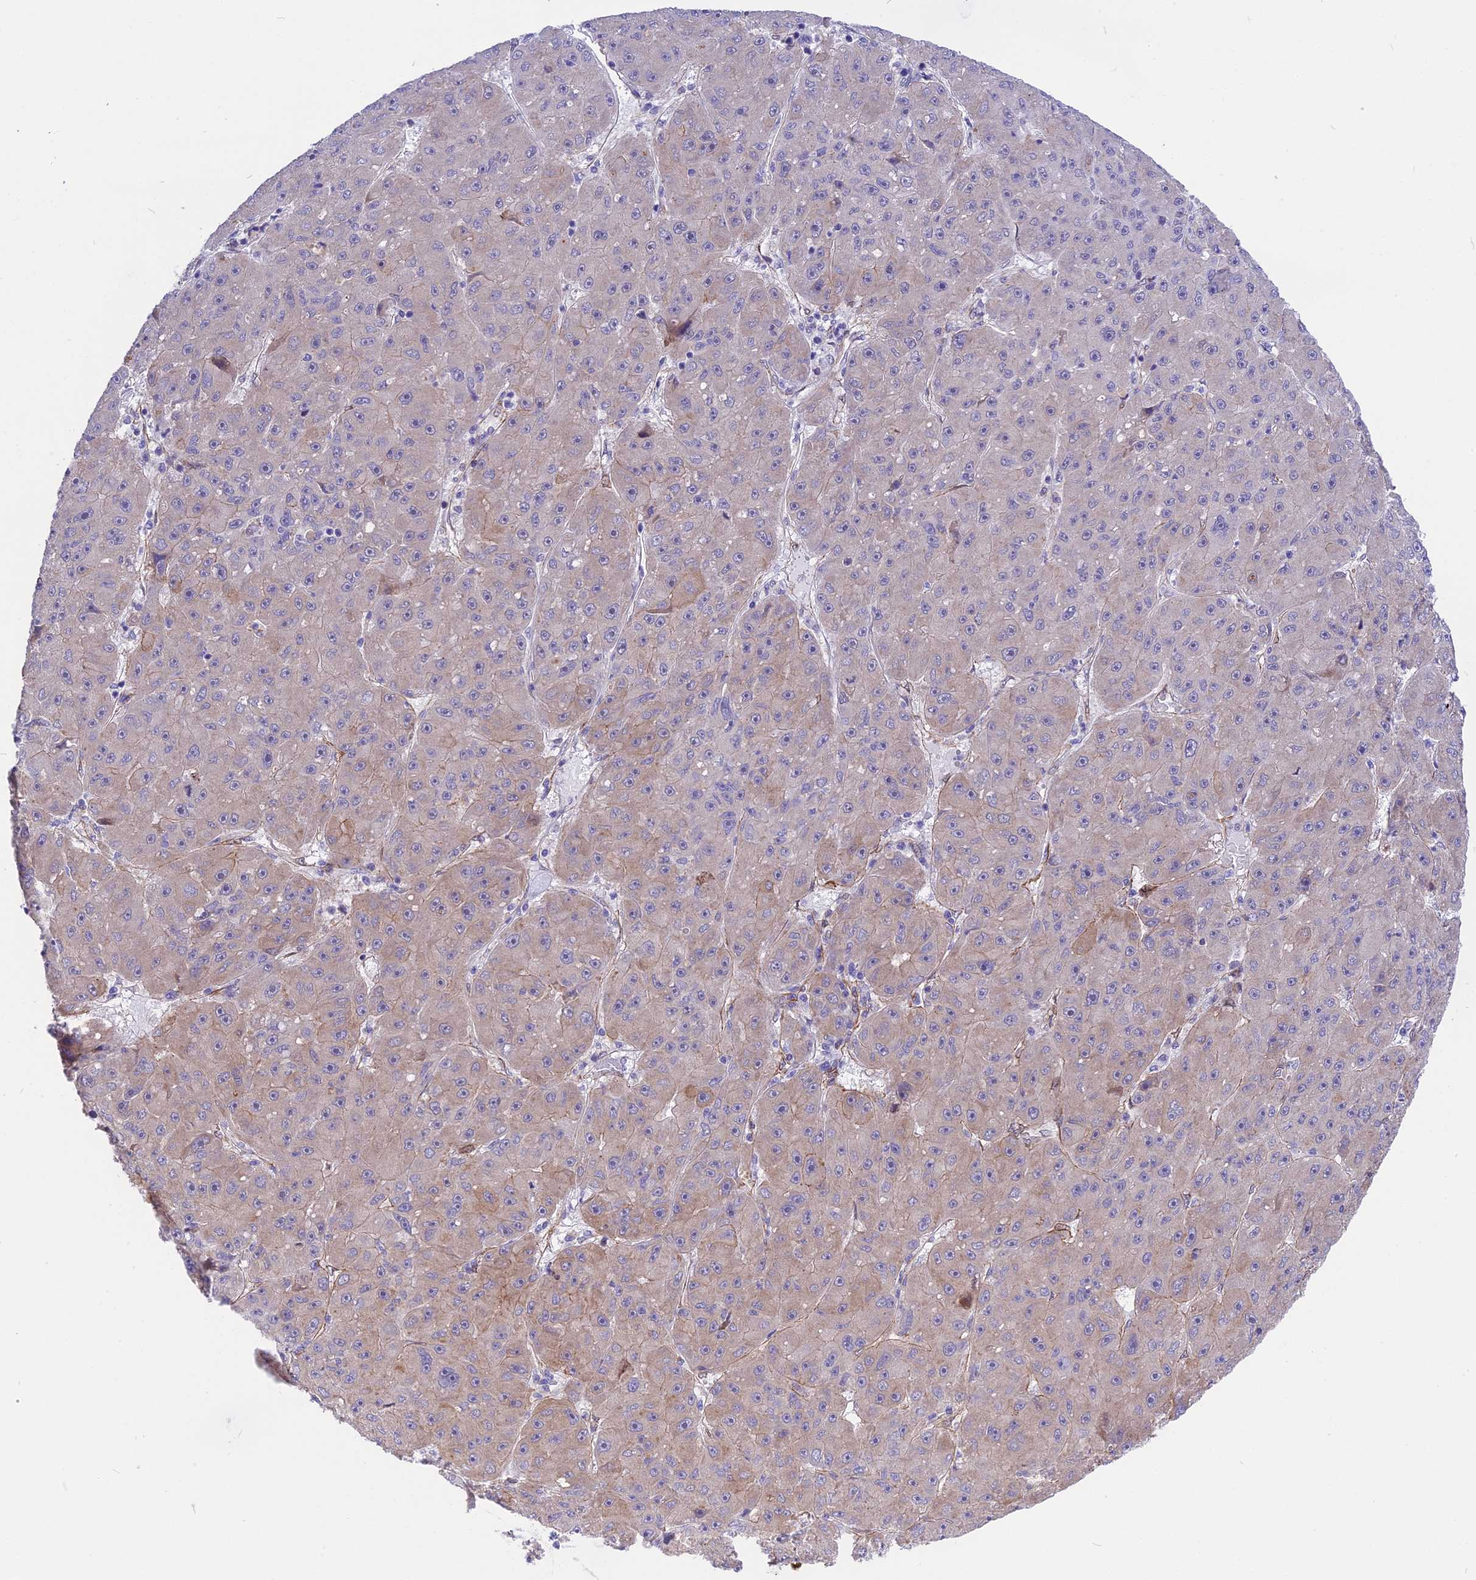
{"staining": {"intensity": "negative", "quantity": "none", "location": "none"}, "tissue": "liver cancer", "cell_type": "Tumor cells", "image_type": "cancer", "snomed": [{"axis": "morphology", "description": "Carcinoma, Hepatocellular, NOS"}, {"axis": "topography", "description": "Liver"}], "caption": "IHC of liver cancer (hepatocellular carcinoma) displays no staining in tumor cells.", "gene": "R3HDM4", "patient": {"sex": "male", "age": 67}}